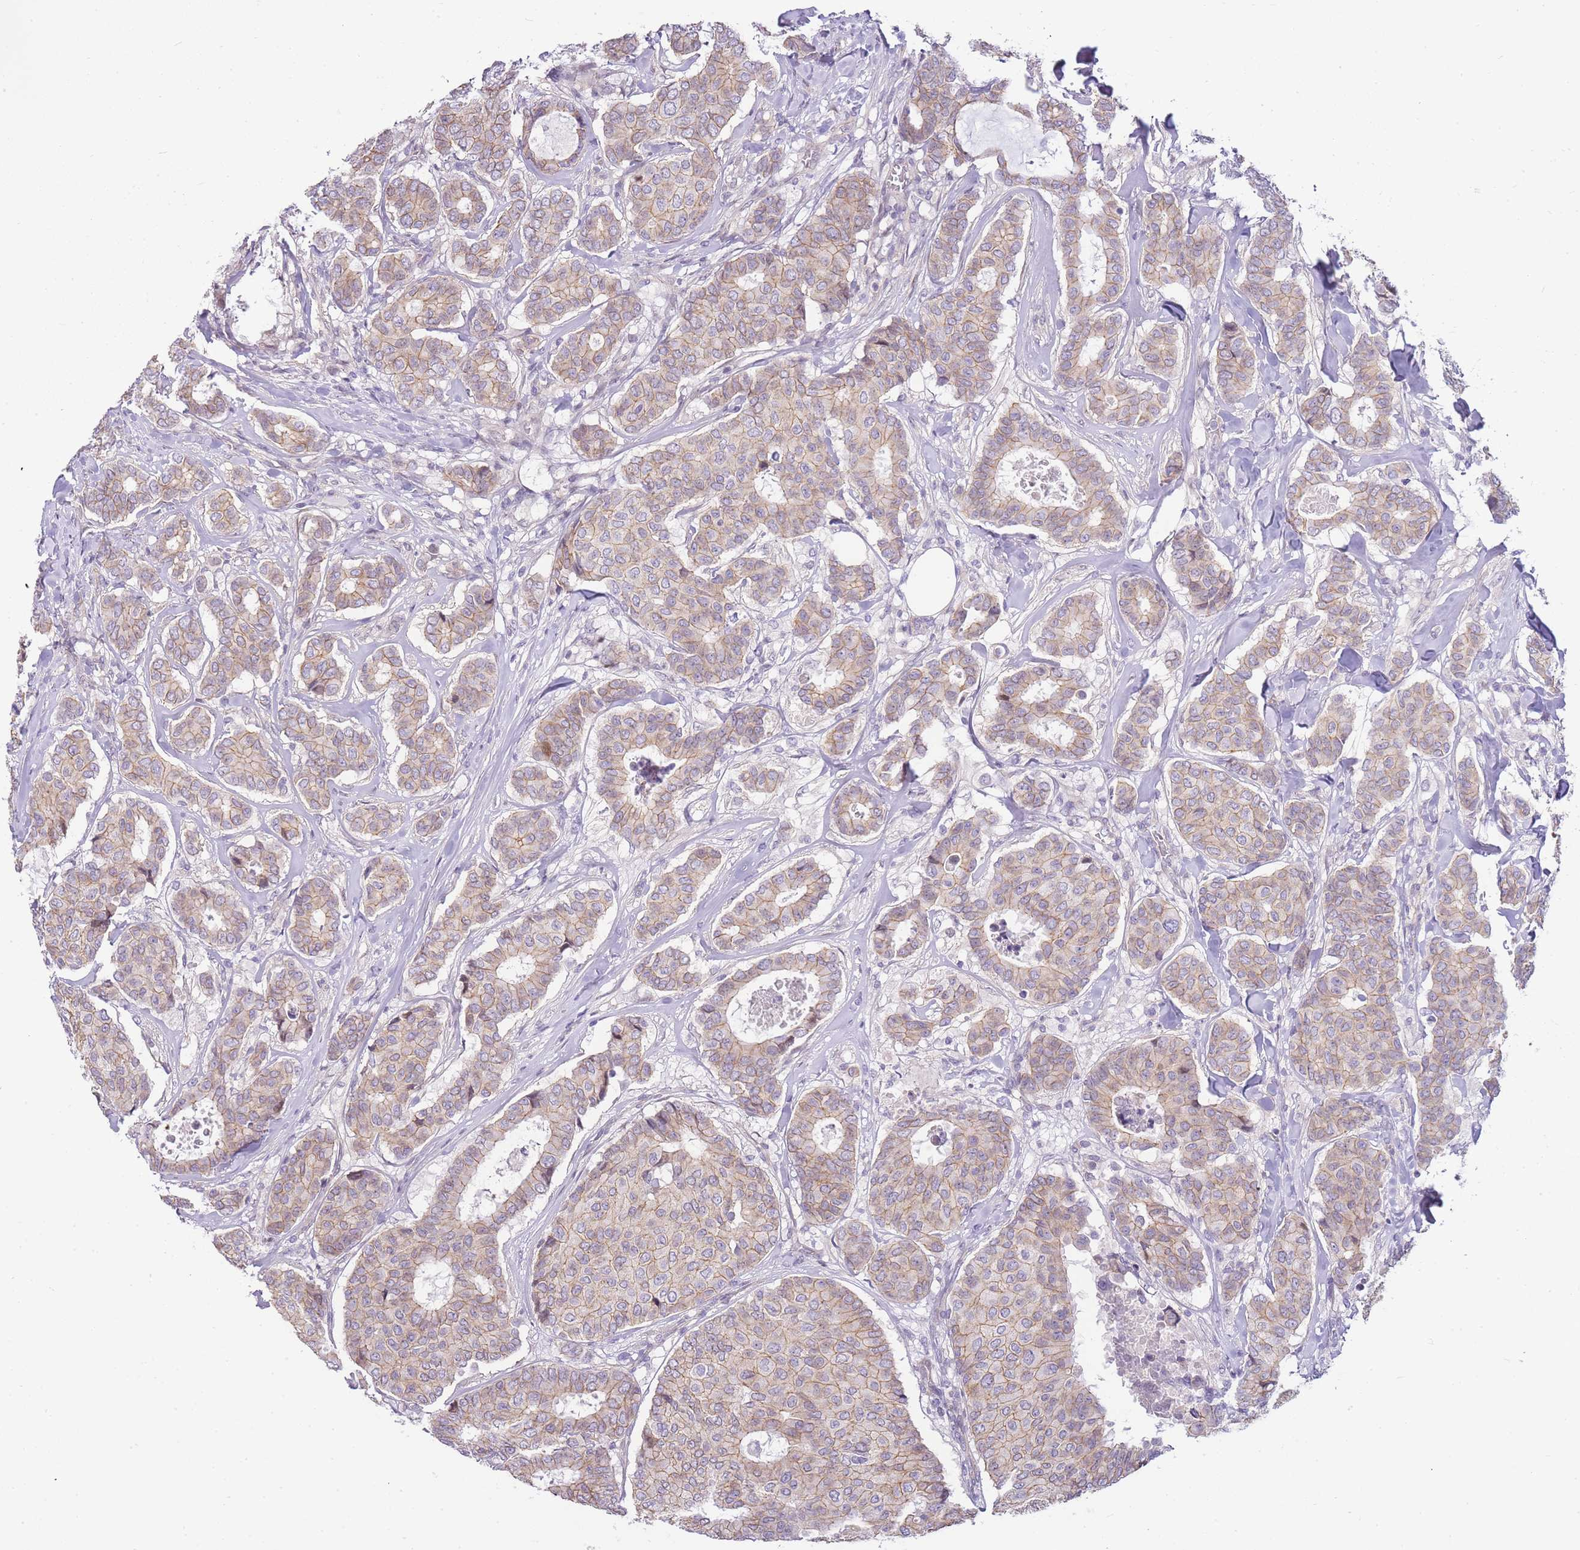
{"staining": {"intensity": "weak", "quantity": "25%-75%", "location": "cytoplasmic/membranous"}, "tissue": "breast cancer", "cell_type": "Tumor cells", "image_type": "cancer", "snomed": [{"axis": "morphology", "description": "Duct carcinoma"}, {"axis": "topography", "description": "Breast"}], "caption": "Breast cancer stained for a protein (brown) exhibits weak cytoplasmic/membranous positive staining in about 25%-75% of tumor cells.", "gene": "CLBA1", "patient": {"sex": "female", "age": 75}}